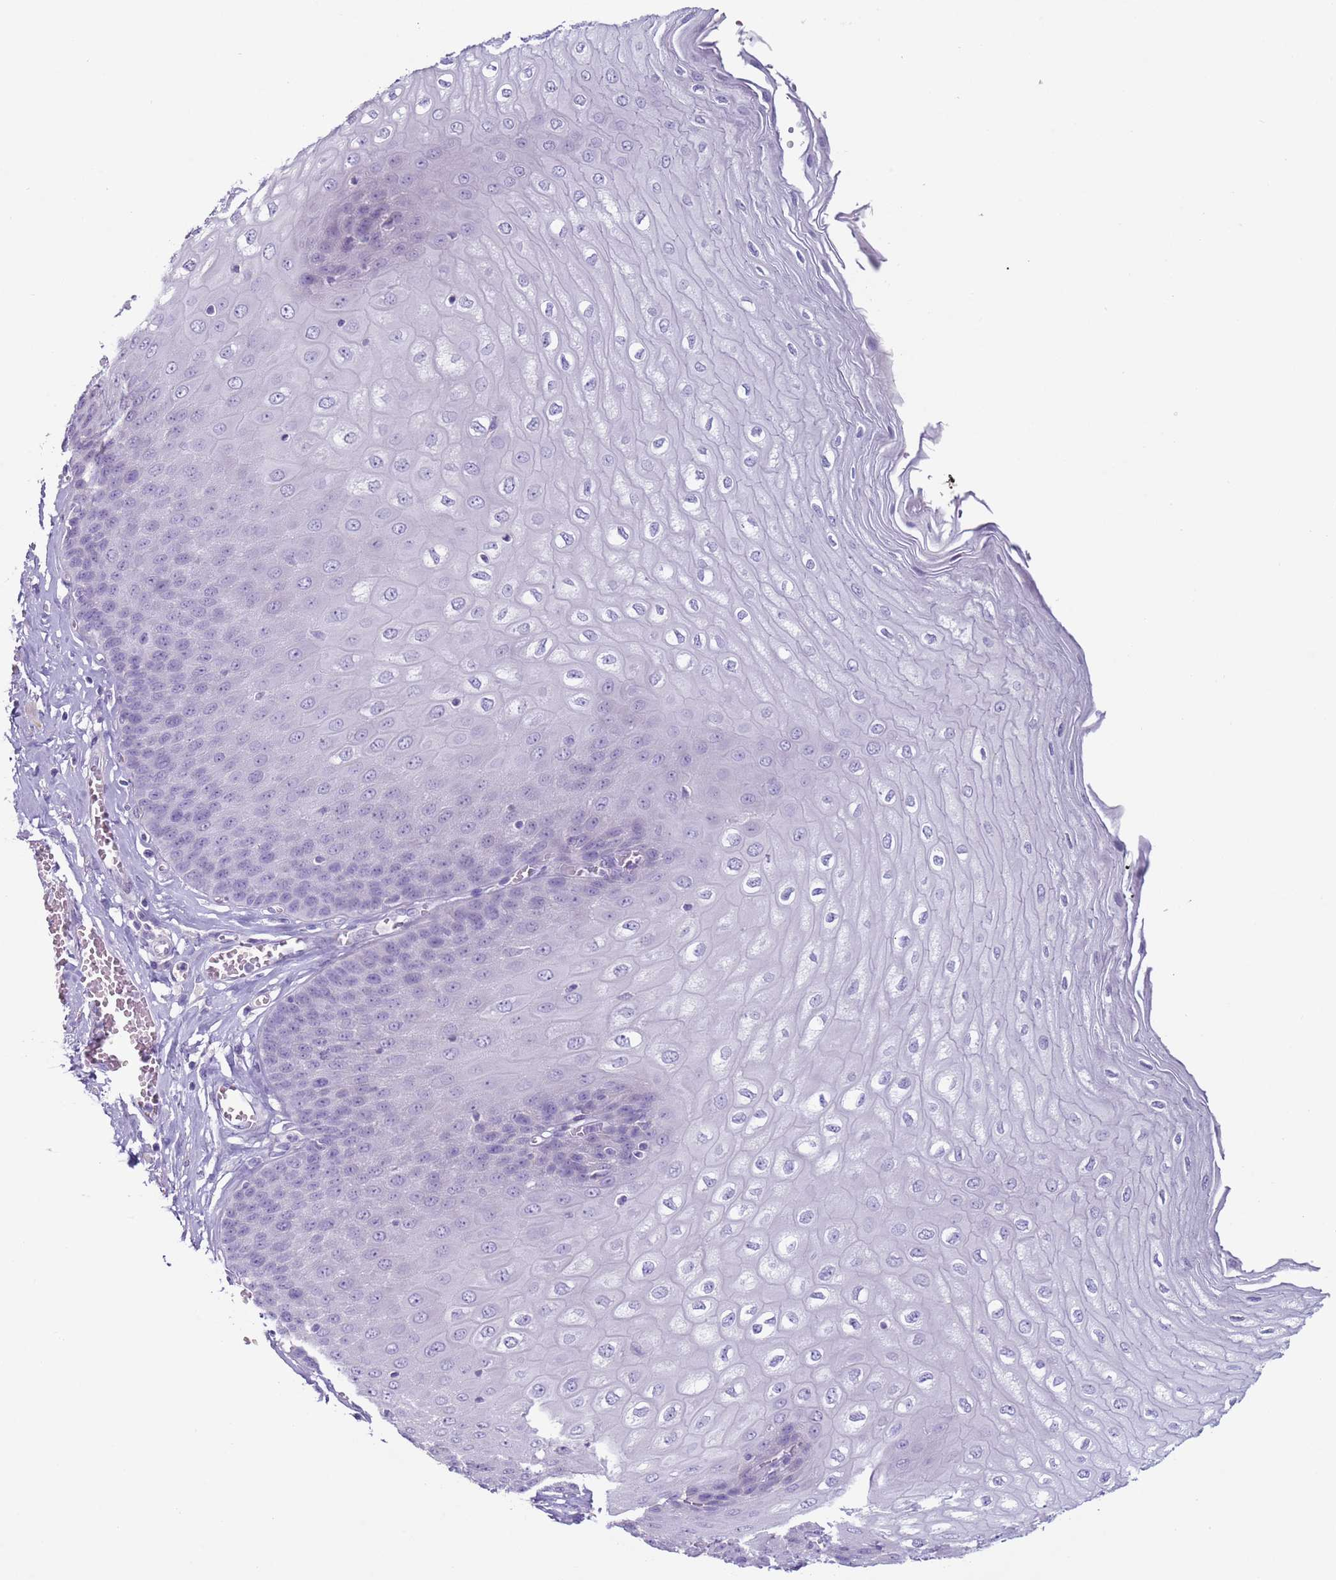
{"staining": {"intensity": "negative", "quantity": "none", "location": "none"}, "tissue": "esophagus", "cell_type": "Squamous epithelial cells", "image_type": "normal", "snomed": [{"axis": "morphology", "description": "Normal tissue, NOS"}, {"axis": "topography", "description": "Esophagus"}], "caption": "Immunohistochemical staining of unremarkable esophagus demonstrates no significant staining in squamous epithelial cells. The staining is performed using DAB (3,3'-diaminobenzidine) brown chromogen with nuclei counter-stained in using hematoxylin.", "gene": "NPAP1", "patient": {"sex": "male", "age": 60}}